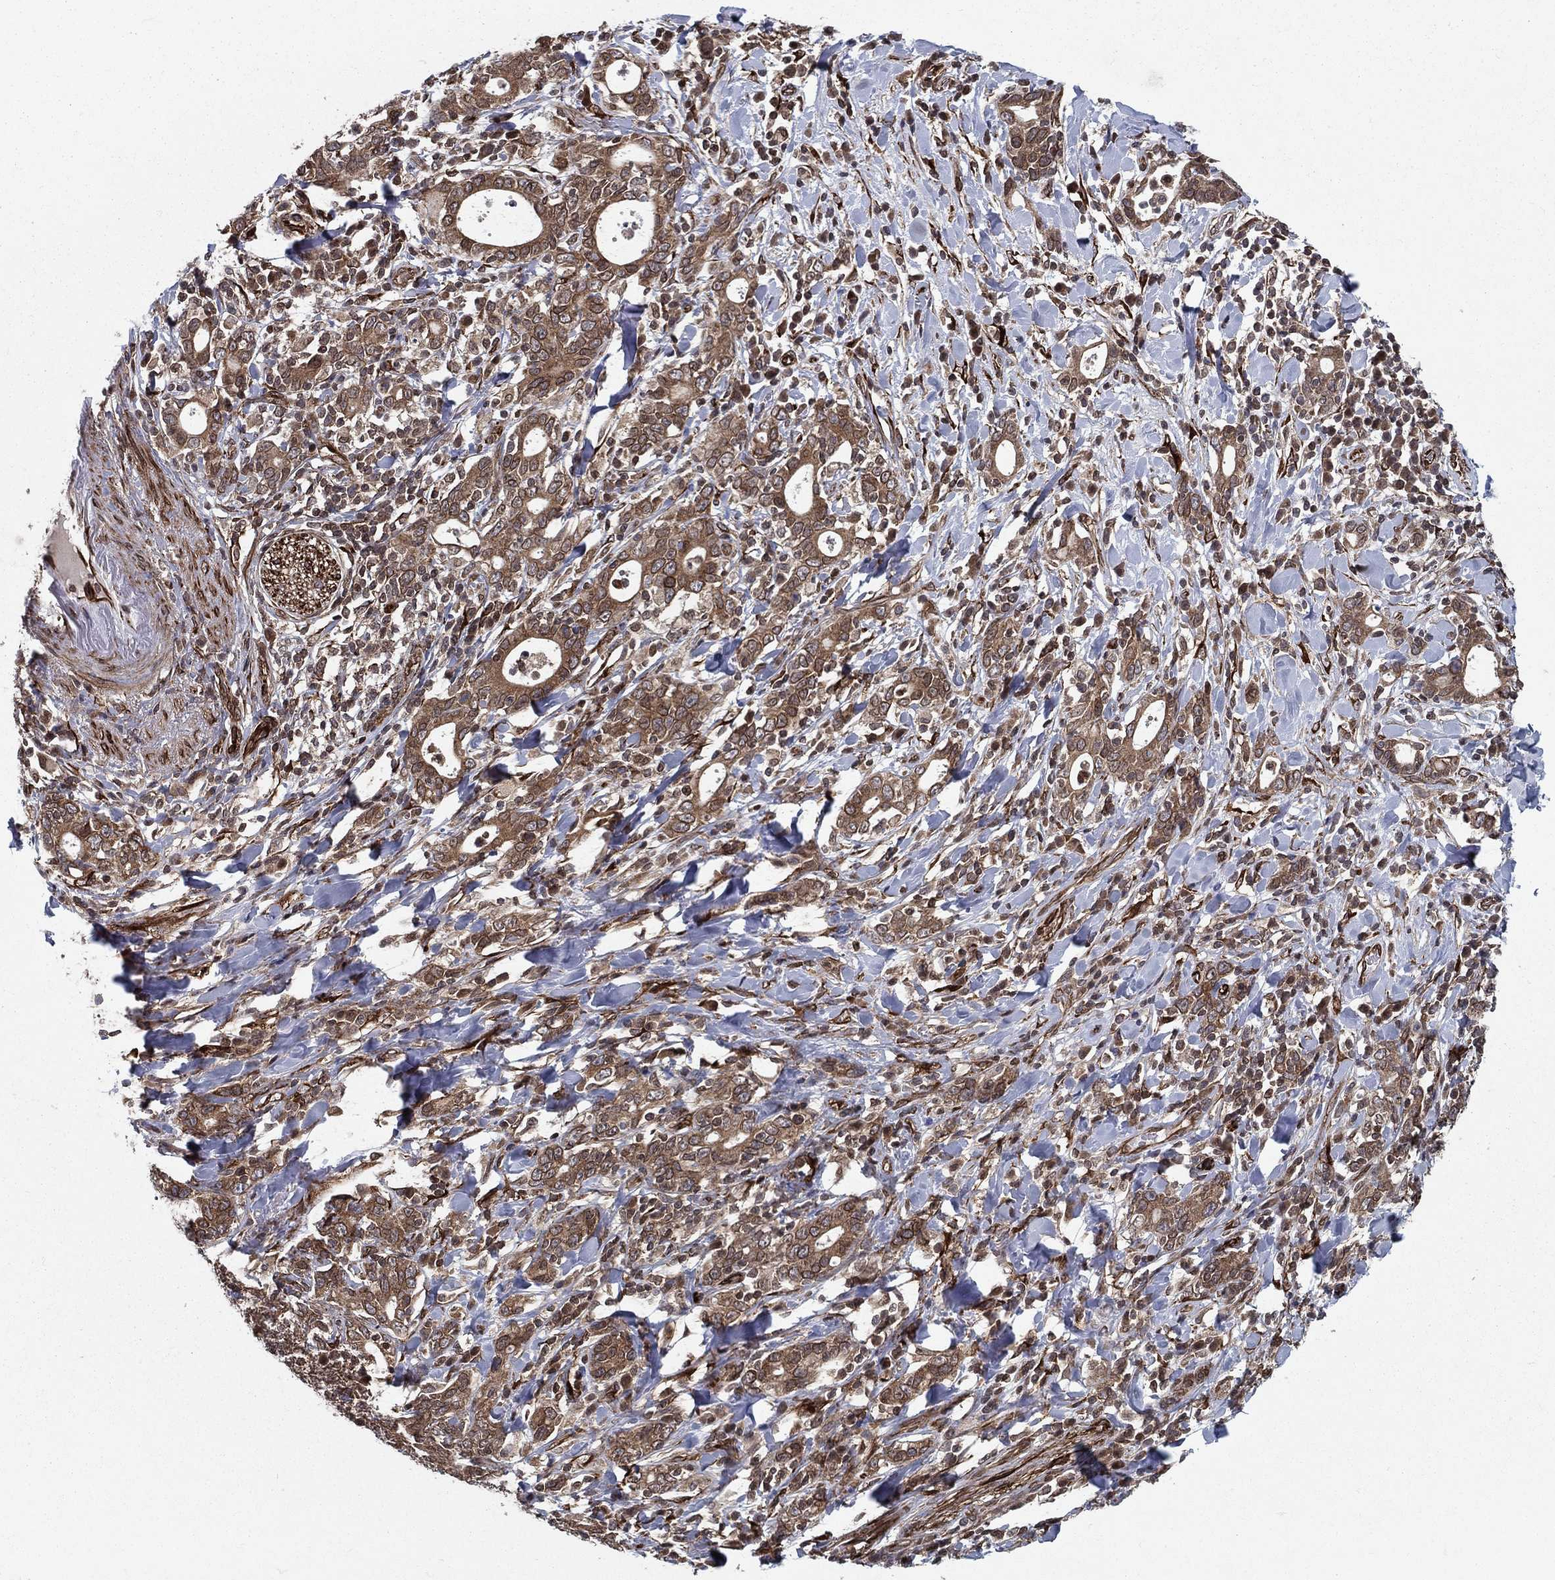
{"staining": {"intensity": "moderate", "quantity": ">75%", "location": "cytoplasmic/membranous"}, "tissue": "stomach cancer", "cell_type": "Tumor cells", "image_type": "cancer", "snomed": [{"axis": "morphology", "description": "Adenocarcinoma, NOS"}, {"axis": "topography", "description": "Stomach"}], "caption": "The micrograph displays a brown stain indicating the presence of a protein in the cytoplasmic/membranous of tumor cells in stomach cancer (adenocarcinoma).", "gene": "CERS2", "patient": {"sex": "male", "age": 79}}